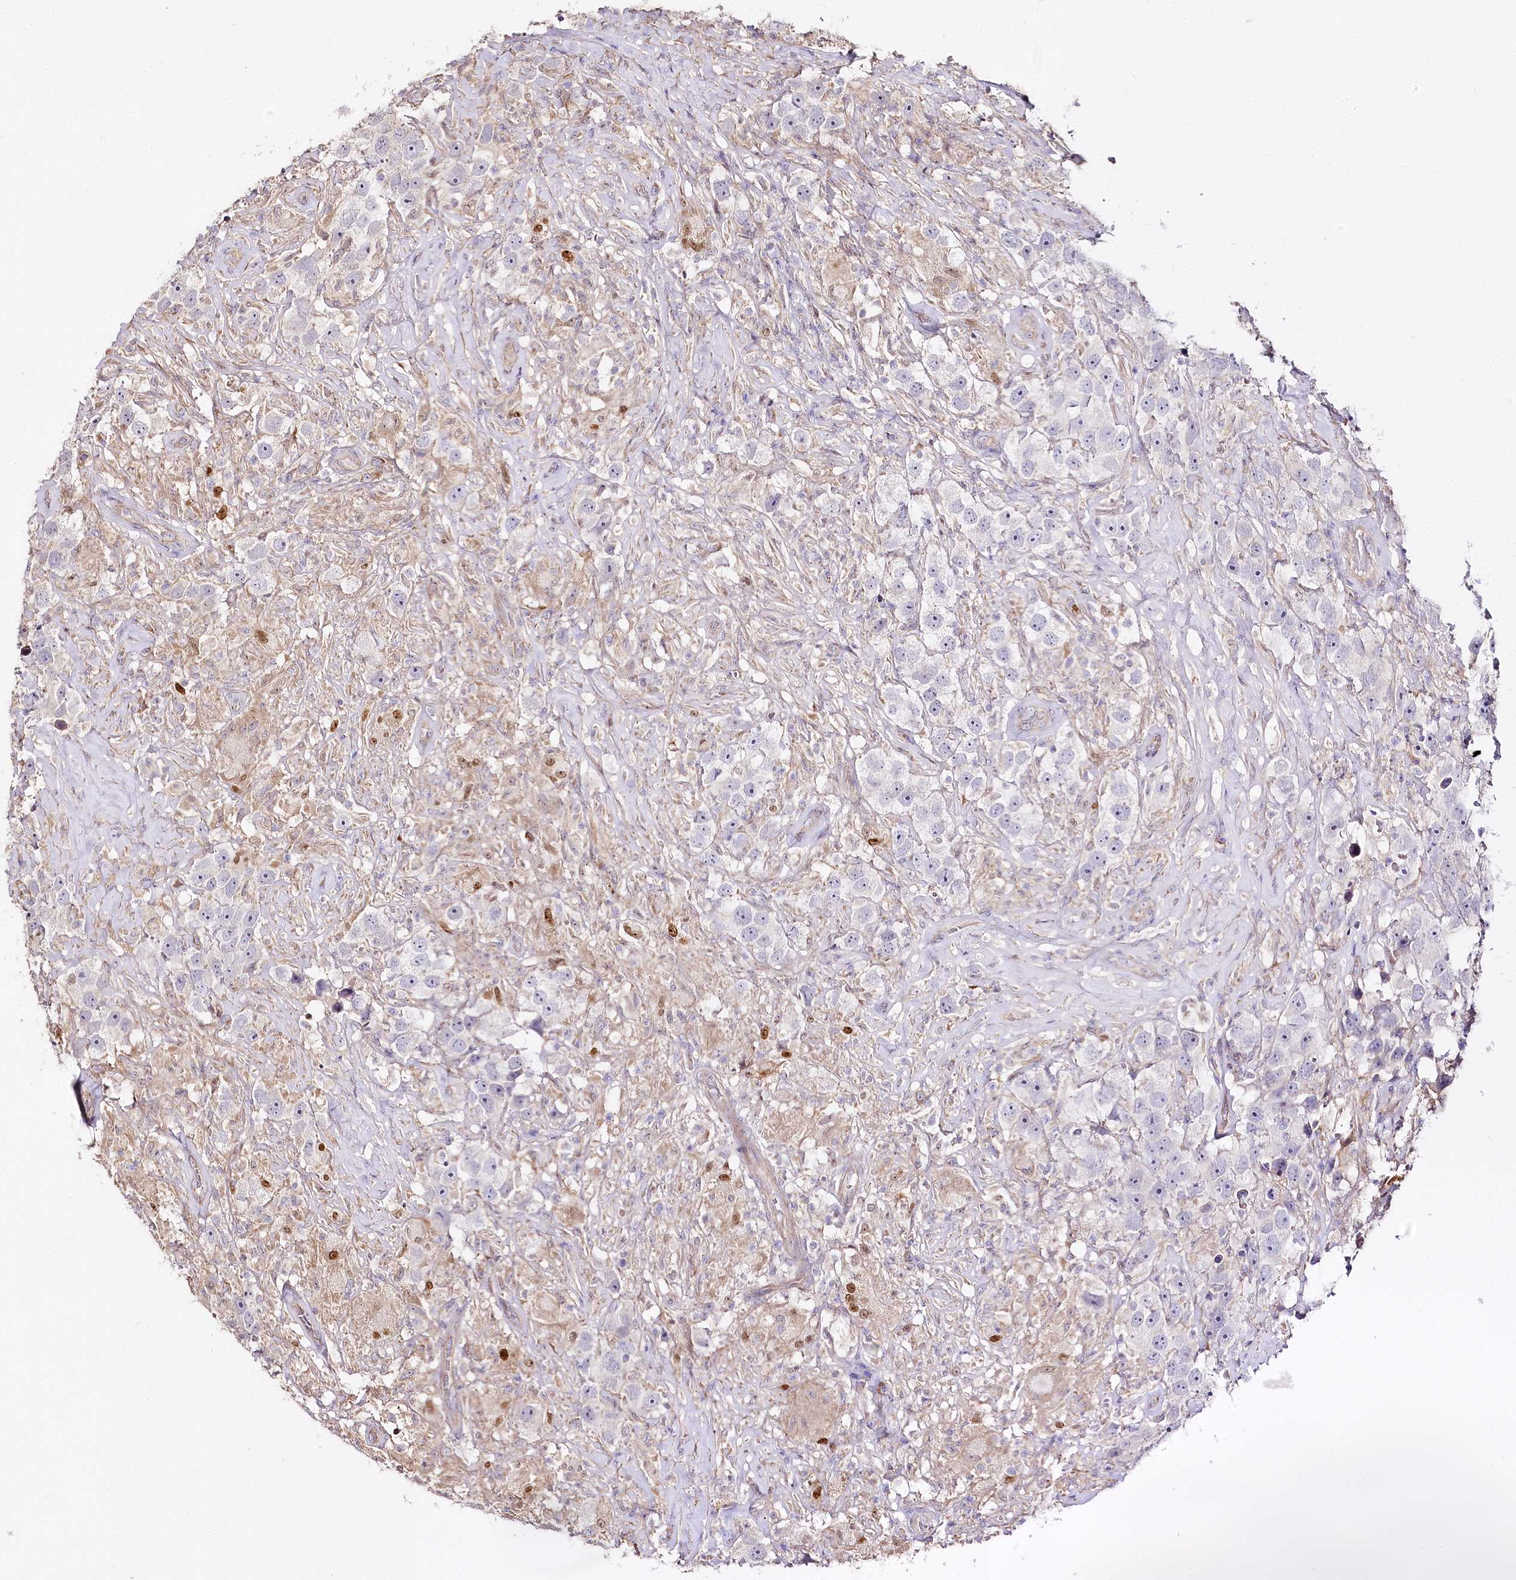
{"staining": {"intensity": "negative", "quantity": "none", "location": "none"}, "tissue": "testis cancer", "cell_type": "Tumor cells", "image_type": "cancer", "snomed": [{"axis": "morphology", "description": "Seminoma, NOS"}, {"axis": "topography", "description": "Testis"}], "caption": "Image shows no protein positivity in tumor cells of testis seminoma tissue.", "gene": "ZNF226", "patient": {"sex": "male", "age": 49}}